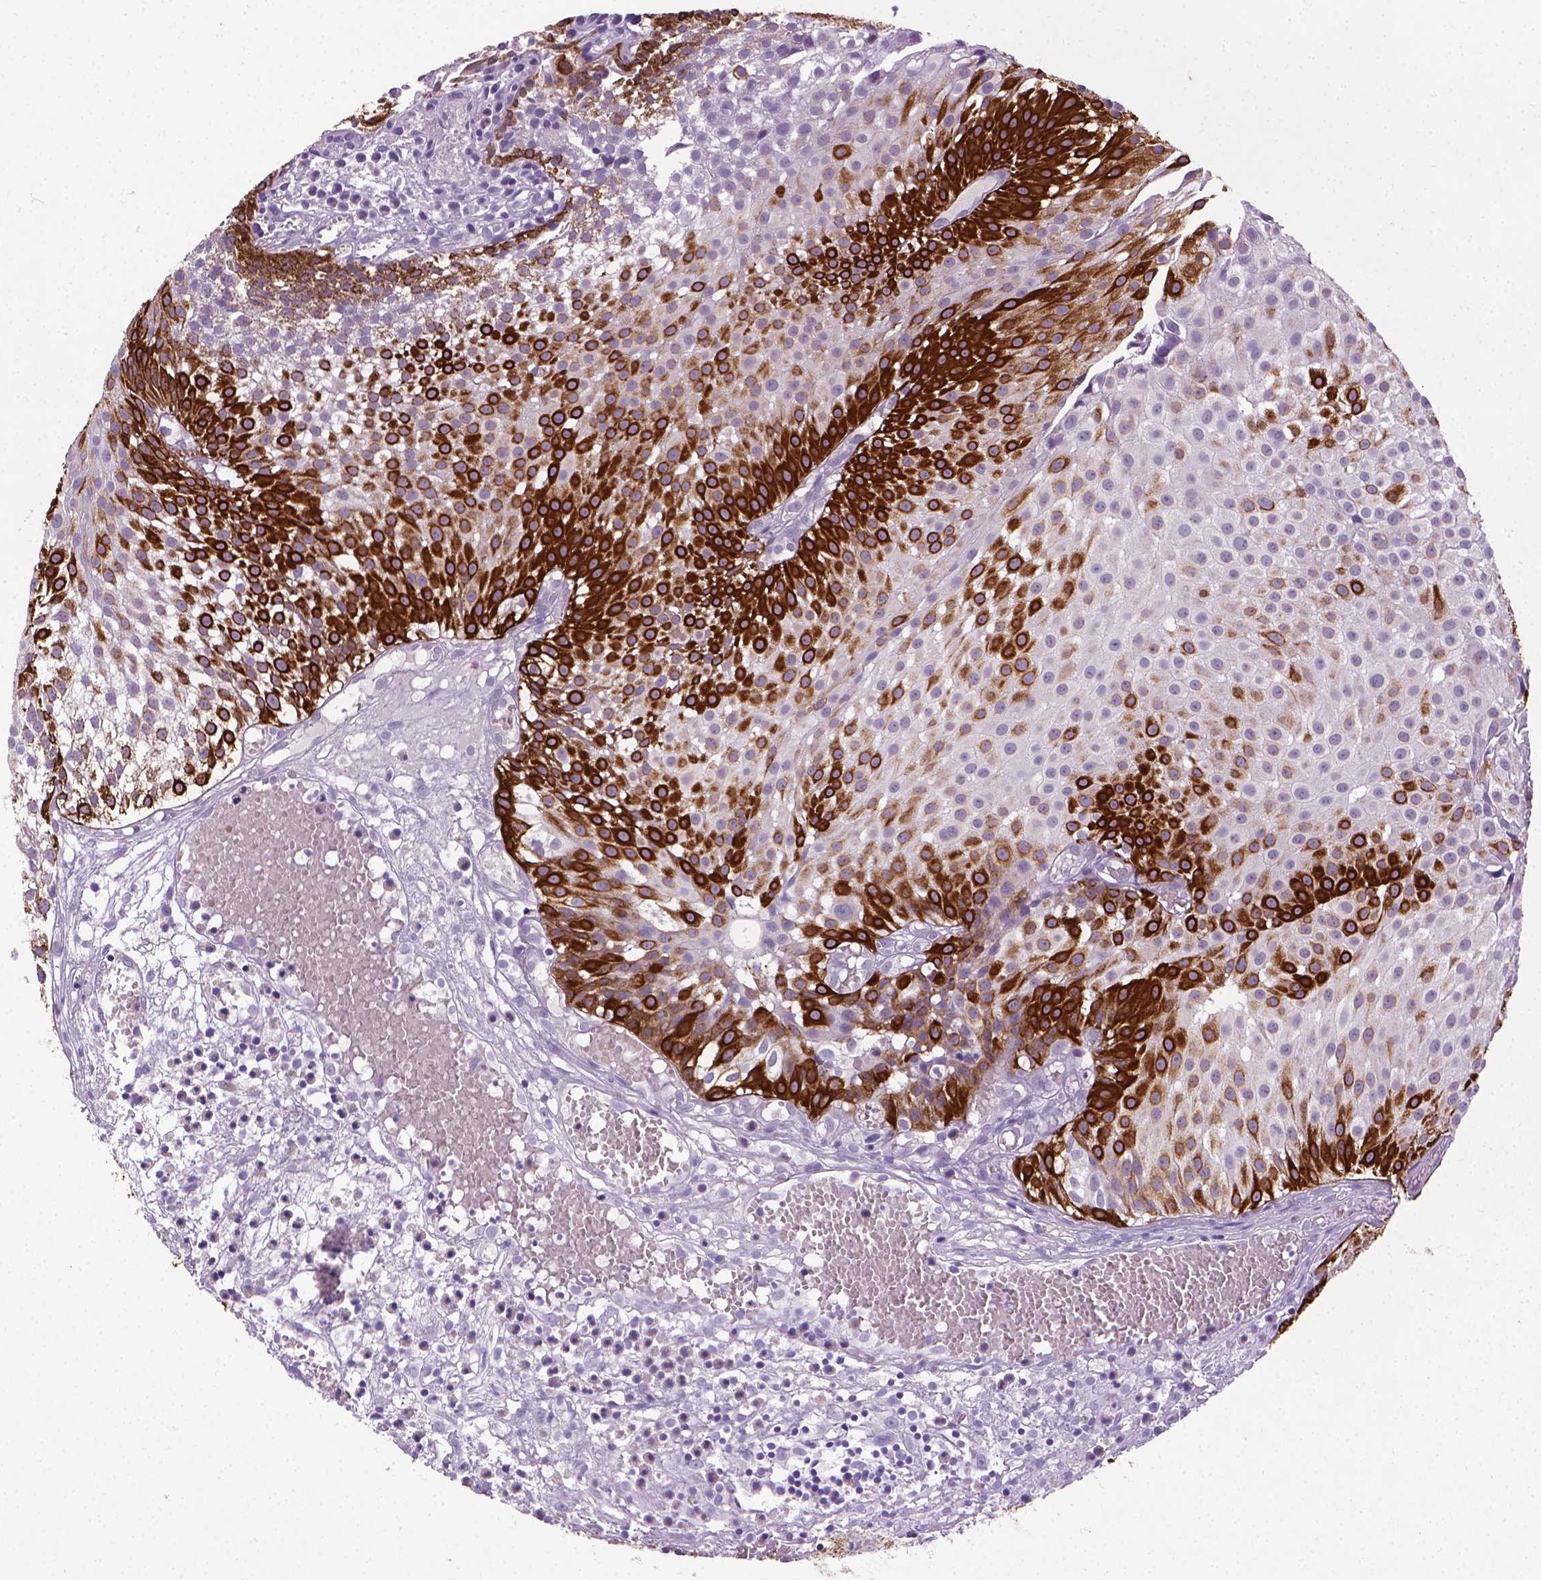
{"staining": {"intensity": "strong", "quantity": "25%-75%", "location": "cytoplasmic/membranous"}, "tissue": "urothelial cancer", "cell_type": "Tumor cells", "image_type": "cancer", "snomed": [{"axis": "morphology", "description": "Urothelial carcinoma, Low grade"}, {"axis": "topography", "description": "Urinary bladder"}], "caption": "This is a photomicrograph of IHC staining of low-grade urothelial carcinoma, which shows strong staining in the cytoplasmic/membranous of tumor cells.", "gene": "KRT5", "patient": {"sex": "male", "age": 79}}